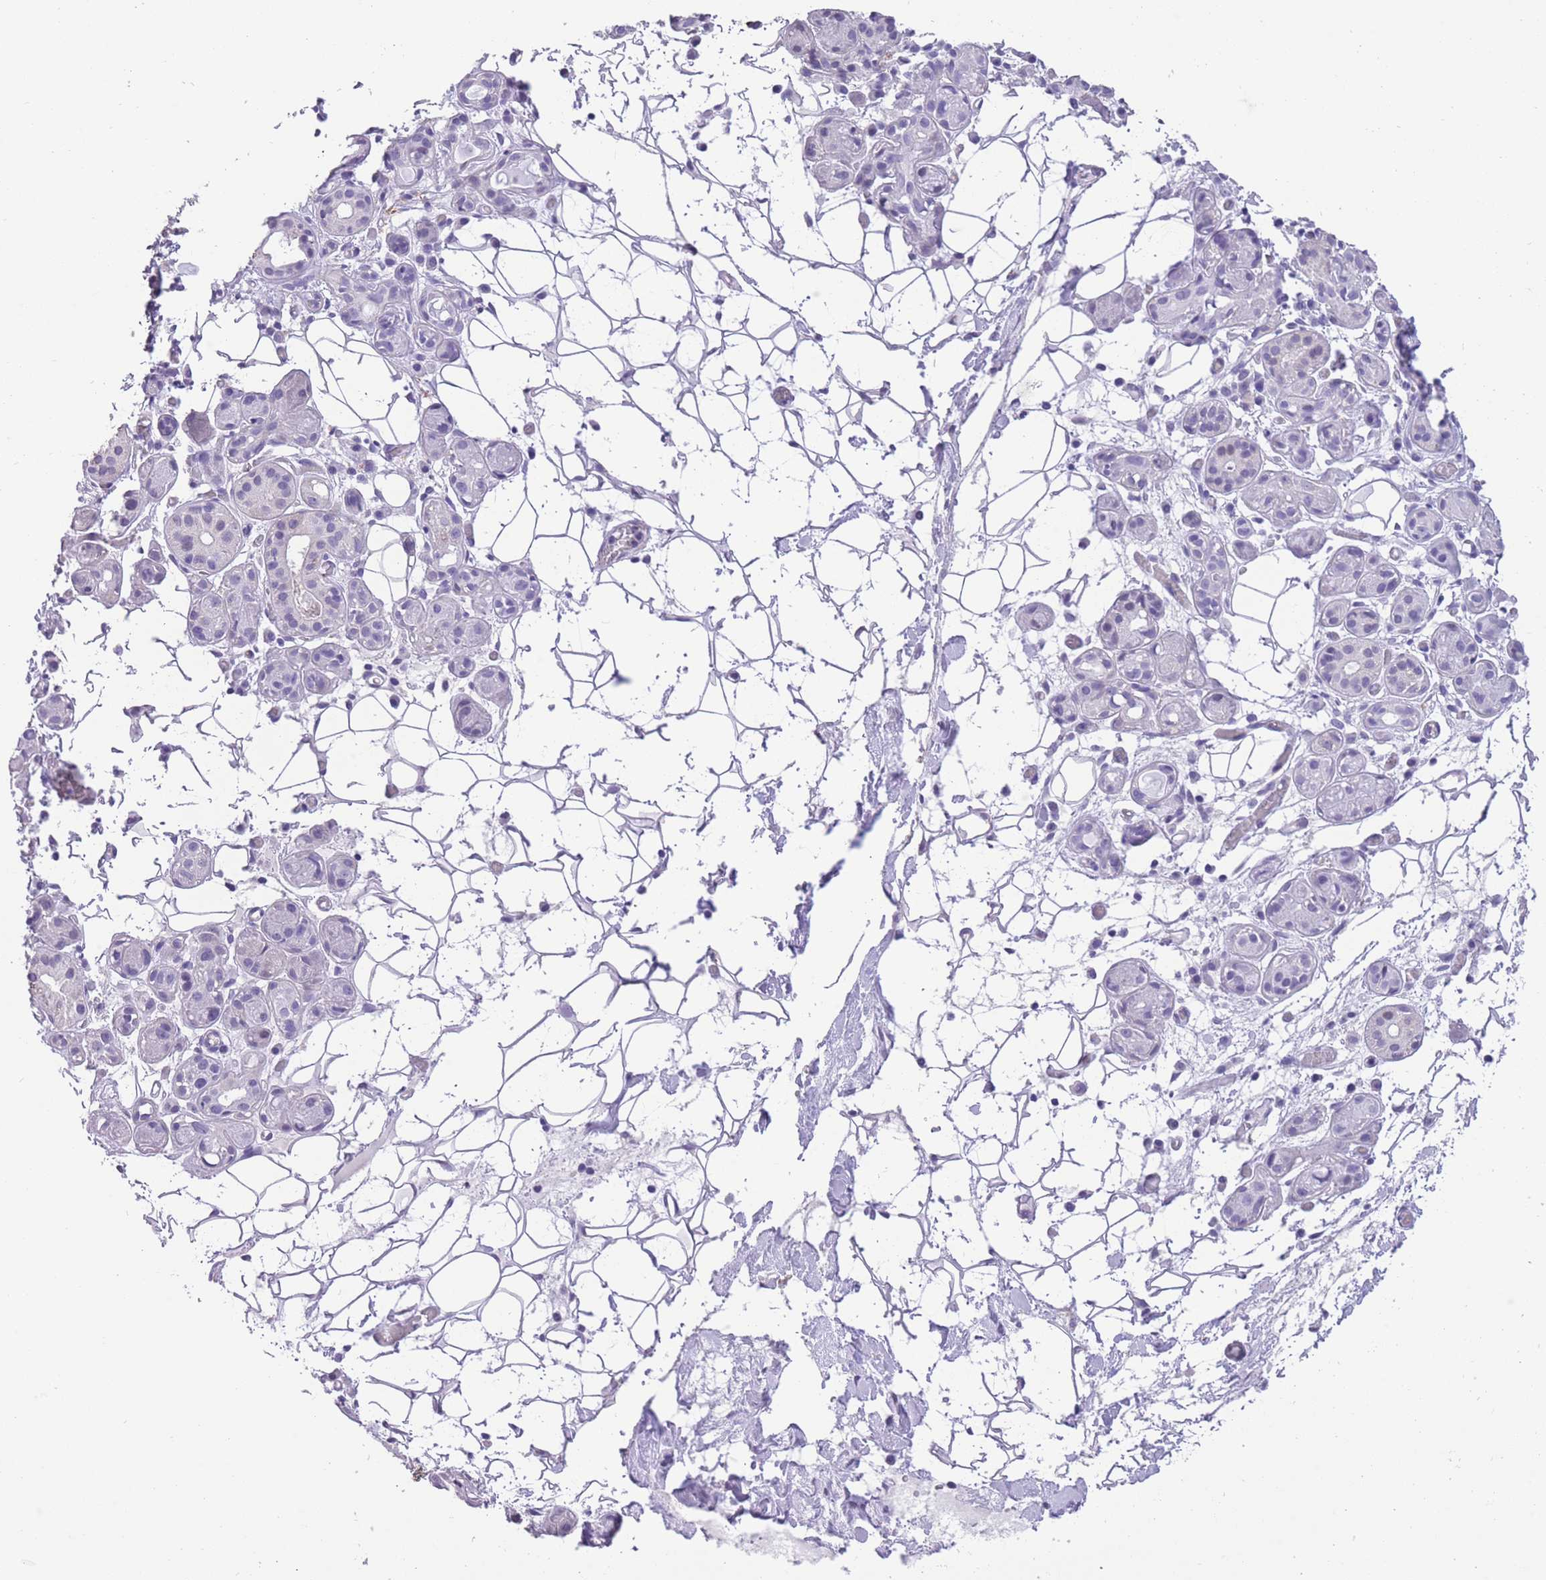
{"staining": {"intensity": "negative", "quantity": "none", "location": "none"}, "tissue": "salivary gland", "cell_type": "Glandular cells", "image_type": "normal", "snomed": [{"axis": "morphology", "description": "Normal tissue, NOS"}, {"axis": "topography", "description": "Salivary gland"}], "caption": "IHC image of unremarkable human salivary gland stained for a protein (brown), which reveals no expression in glandular cells.", "gene": "RAI2", "patient": {"sex": "male", "age": 82}}